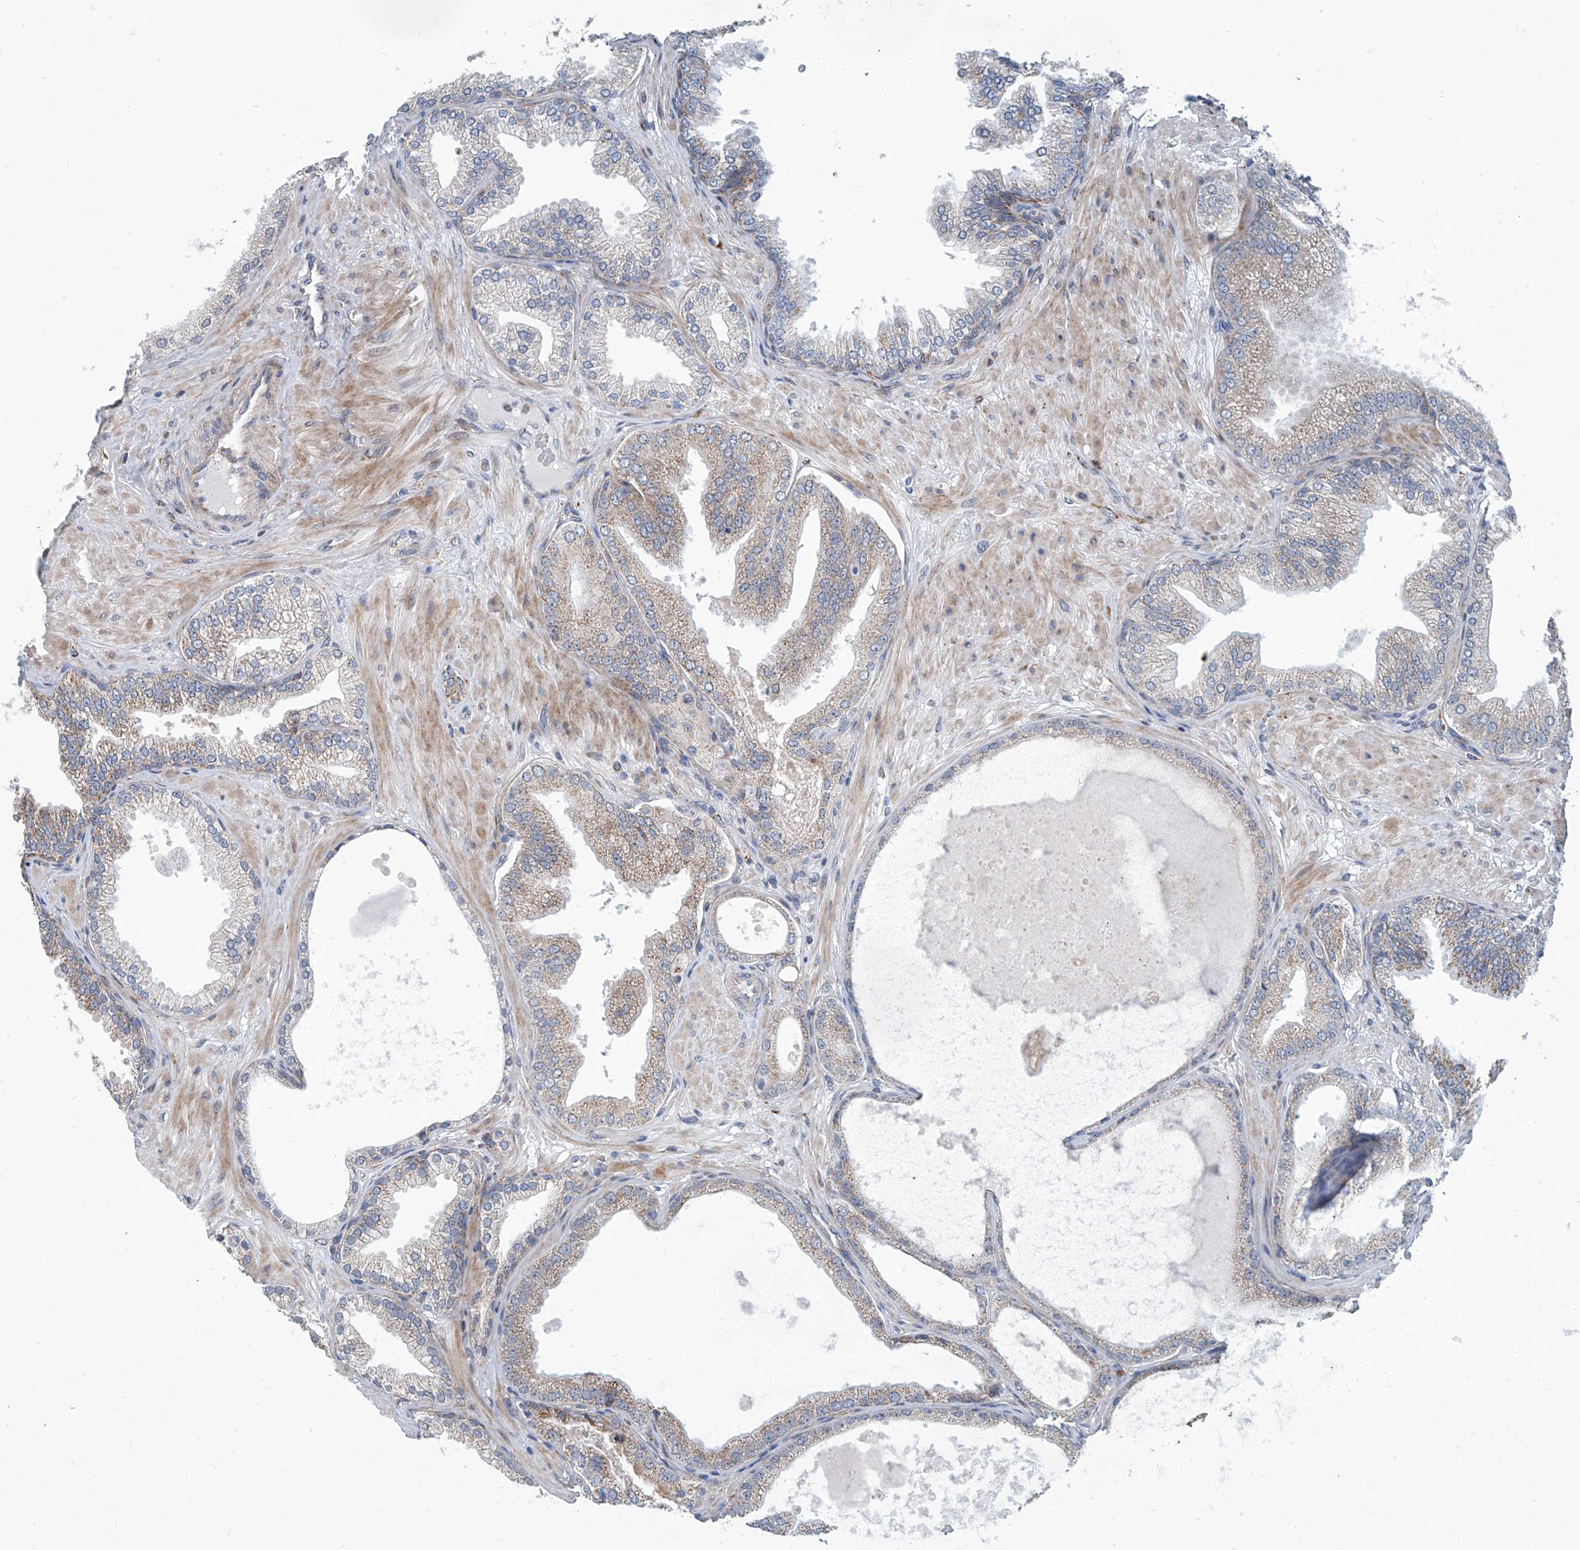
{"staining": {"intensity": "weak", "quantity": "25%-75%", "location": "cytoplasmic/membranous"}, "tissue": "prostate cancer", "cell_type": "Tumor cells", "image_type": "cancer", "snomed": [{"axis": "morphology", "description": "Adenocarcinoma, Low grade"}, {"axis": "topography", "description": "Prostate"}], "caption": "Adenocarcinoma (low-grade) (prostate) stained with DAB IHC displays low levels of weak cytoplasmic/membranous staining in about 25%-75% of tumor cells. The protein is stained brown, and the nuclei are stained in blue (DAB (3,3'-diaminobenzidine) IHC with brightfield microscopy, high magnification).", "gene": "USP48", "patient": {"sex": "male", "age": 63}}